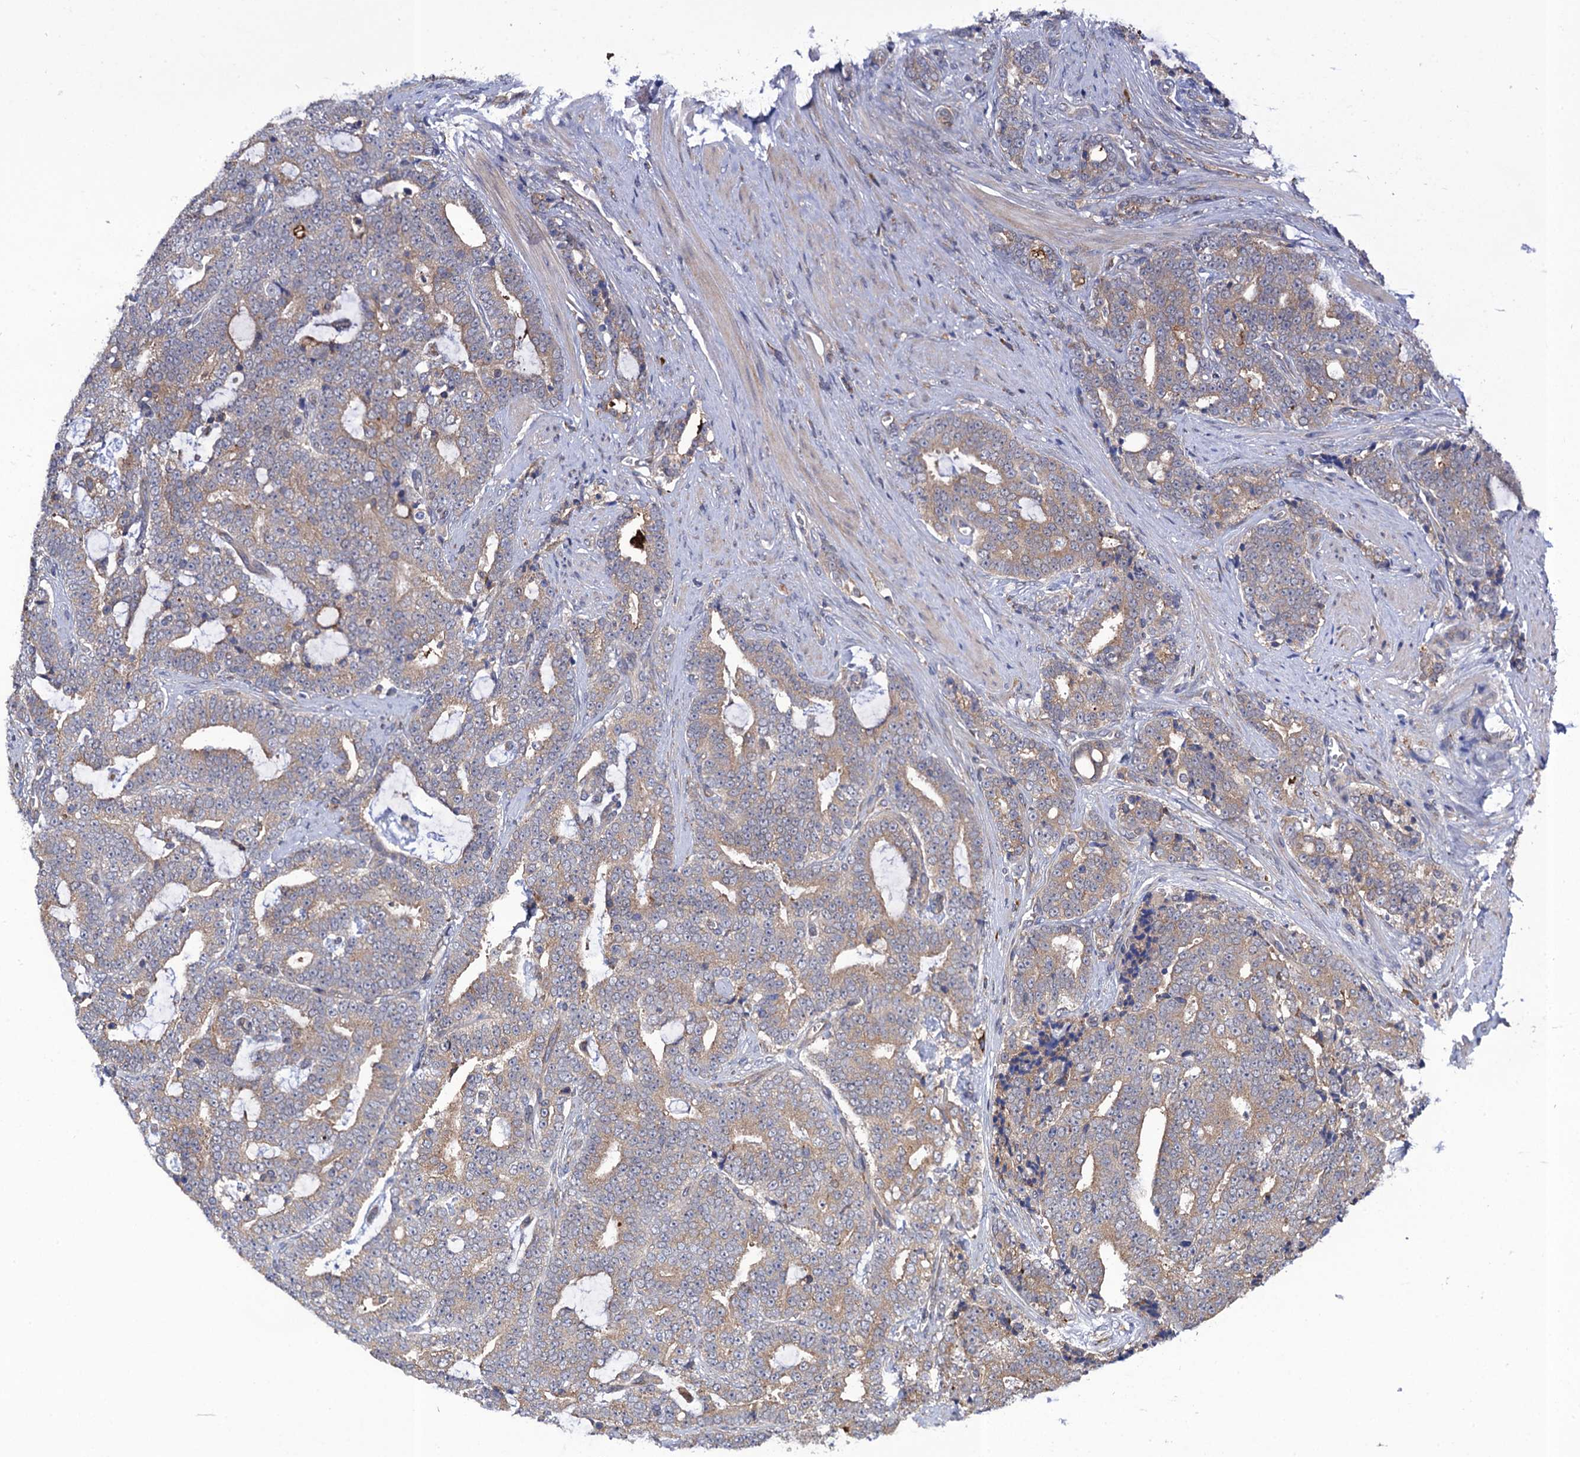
{"staining": {"intensity": "weak", "quantity": ">75%", "location": "cytoplasmic/membranous"}, "tissue": "prostate cancer", "cell_type": "Tumor cells", "image_type": "cancer", "snomed": [{"axis": "morphology", "description": "Adenocarcinoma, High grade"}, {"axis": "topography", "description": "Prostate and seminal vesicle, NOS"}], "caption": "Prostate high-grade adenocarcinoma tissue reveals weak cytoplasmic/membranous staining in approximately >75% of tumor cells, visualized by immunohistochemistry. (DAB = brown stain, brightfield microscopy at high magnification).", "gene": "PGLS", "patient": {"sex": "male", "age": 67}}